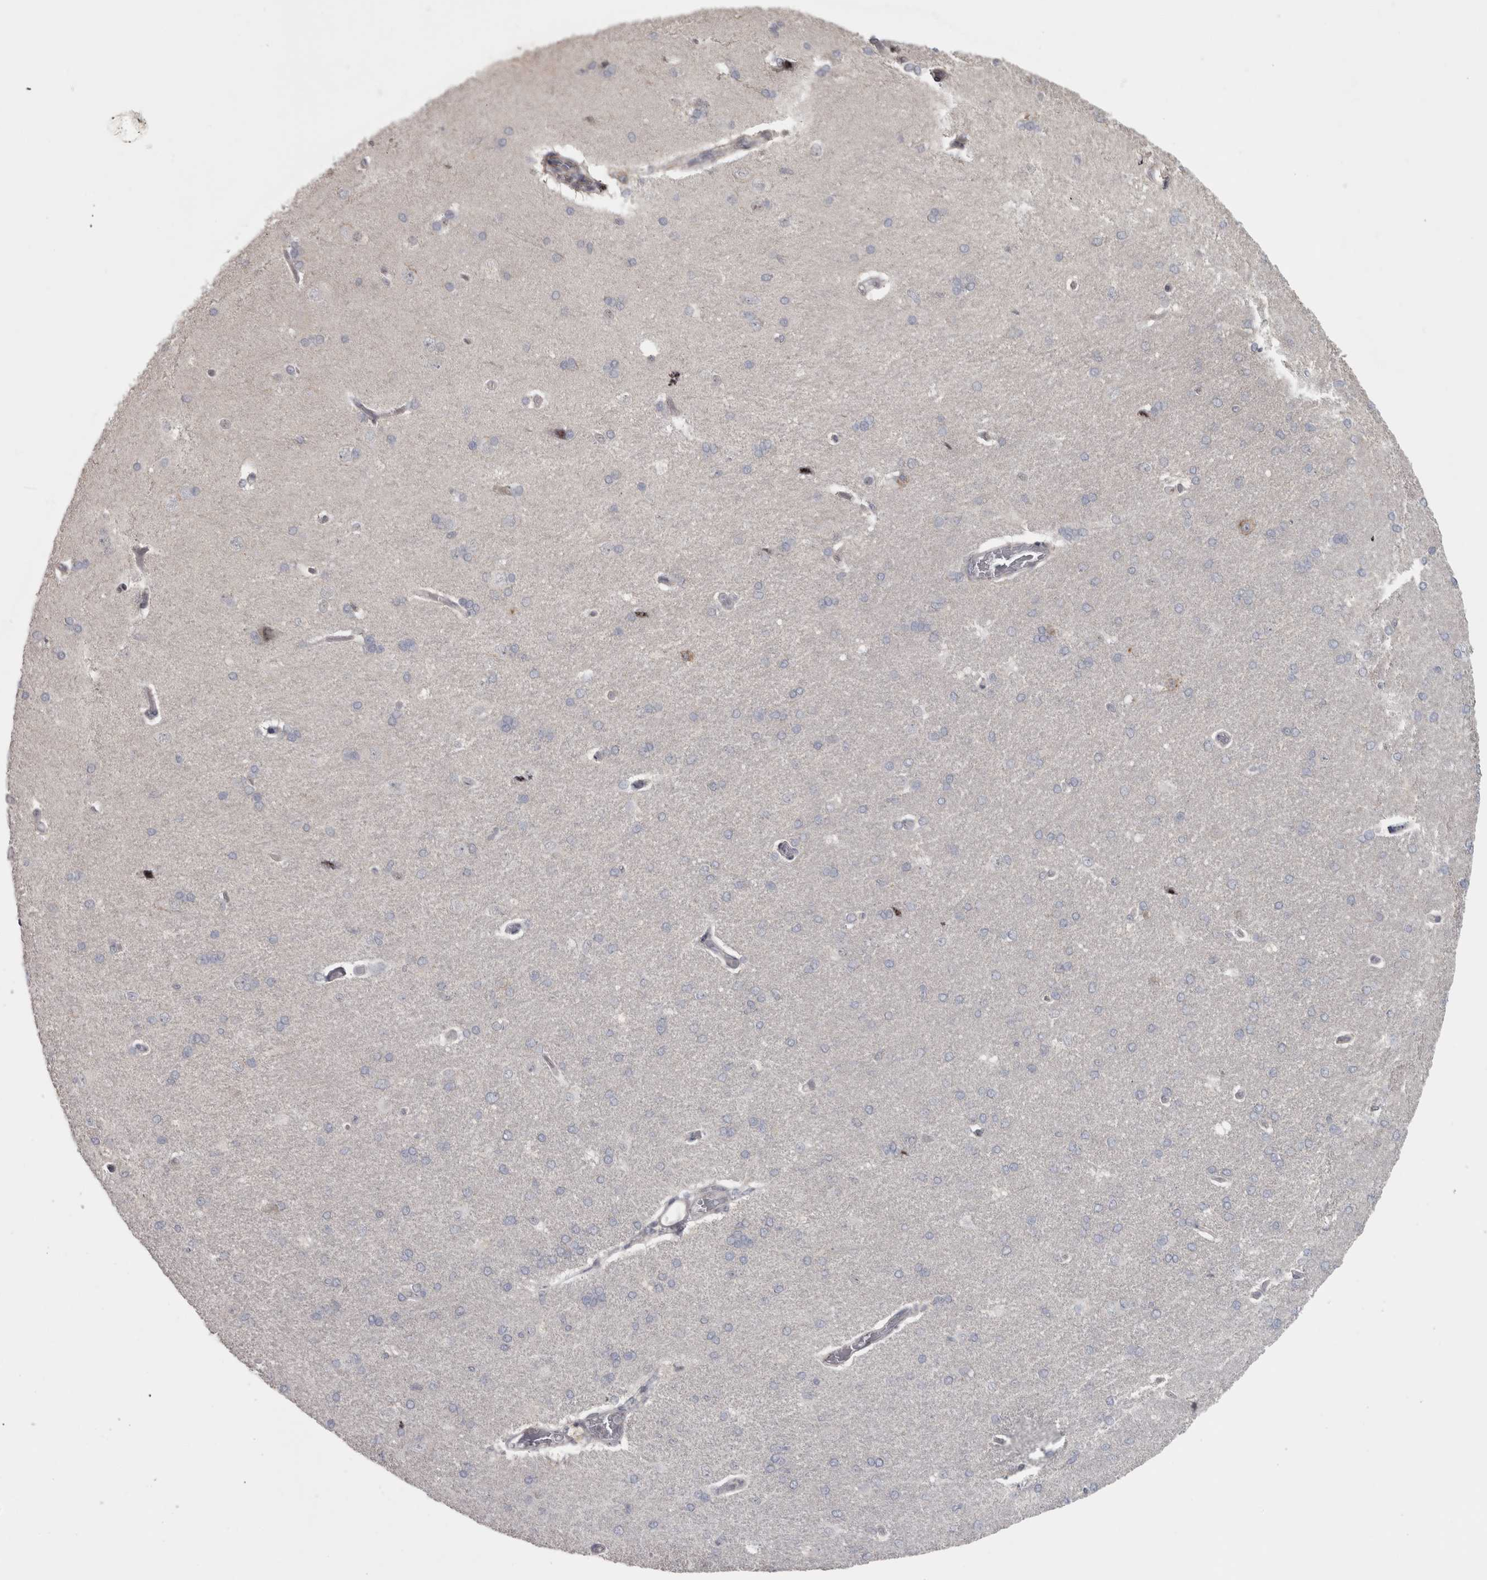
{"staining": {"intensity": "weak", "quantity": "25%-75%", "location": "cytoplasmic/membranous"}, "tissue": "cerebral cortex", "cell_type": "Endothelial cells", "image_type": "normal", "snomed": [{"axis": "morphology", "description": "Normal tissue, NOS"}, {"axis": "topography", "description": "Cerebral cortex"}], "caption": "IHC staining of benign cerebral cortex, which shows low levels of weak cytoplasmic/membranous staining in about 25%-75% of endothelial cells indicating weak cytoplasmic/membranous protein expression. The staining was performed using DAB (brown) for protein detection and nuclei were counterstained in hematoxylin (blue).", "gene": "PPP1R12B", "patient": {"sex": "male", "age": 62}}